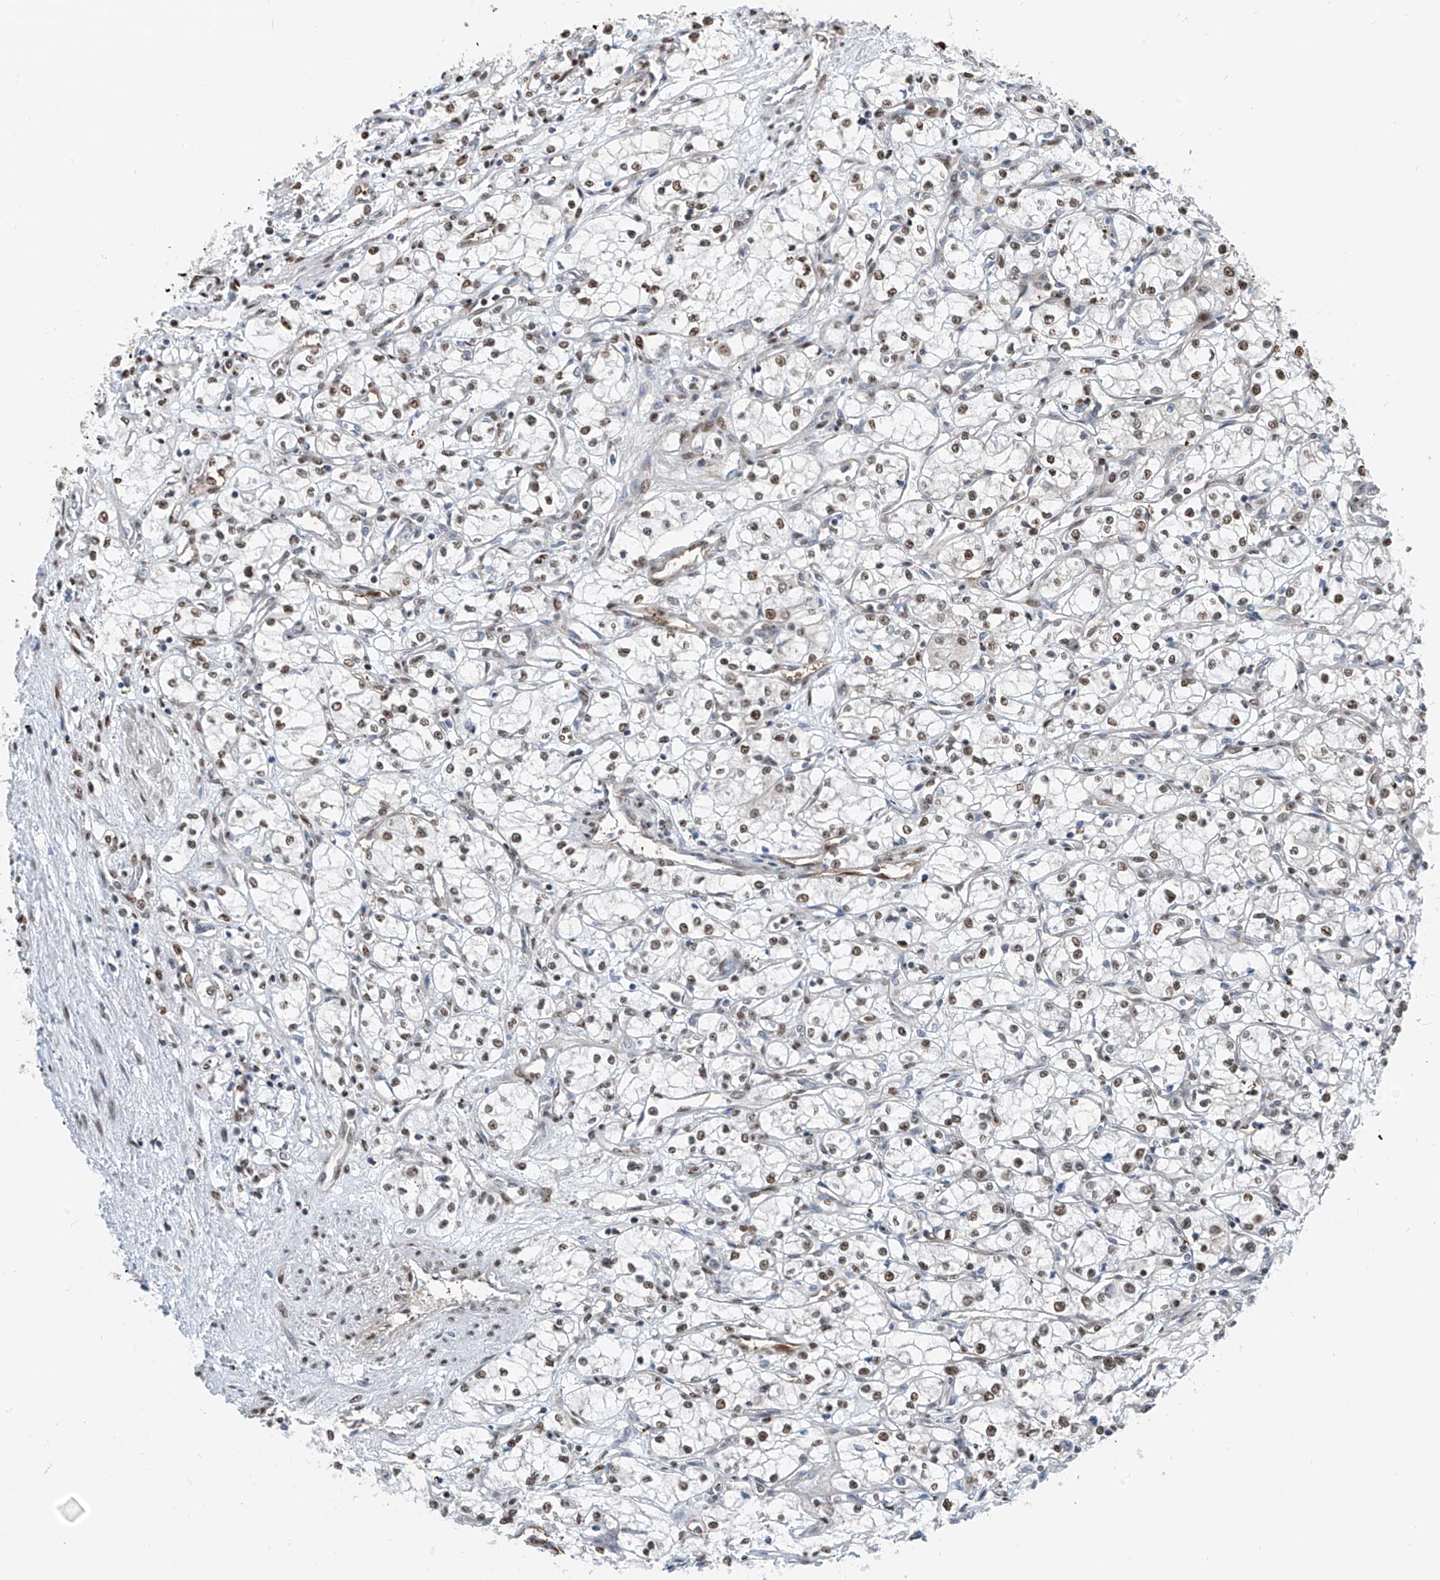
{"staining": {"intensity": "moderate", "quantity": "25%-75%", "location": "nuclear"}, "tissue": "renal cancer", "cell_type": "Tumor cells", "image_type": "cancer", "snomed": [{"axis": "morphology", "description": "Adenocarcinoma, NOS"}, {"axis": "topography", "description": "Kidney"}], "caption": "The immunohistochemical stain highlights moderate nuclear staining in tumor cells of renal cancer (adenocarcinoma) tissue.", "gene": "RBP7", "patient": {"sex": "male", "age": 59}}